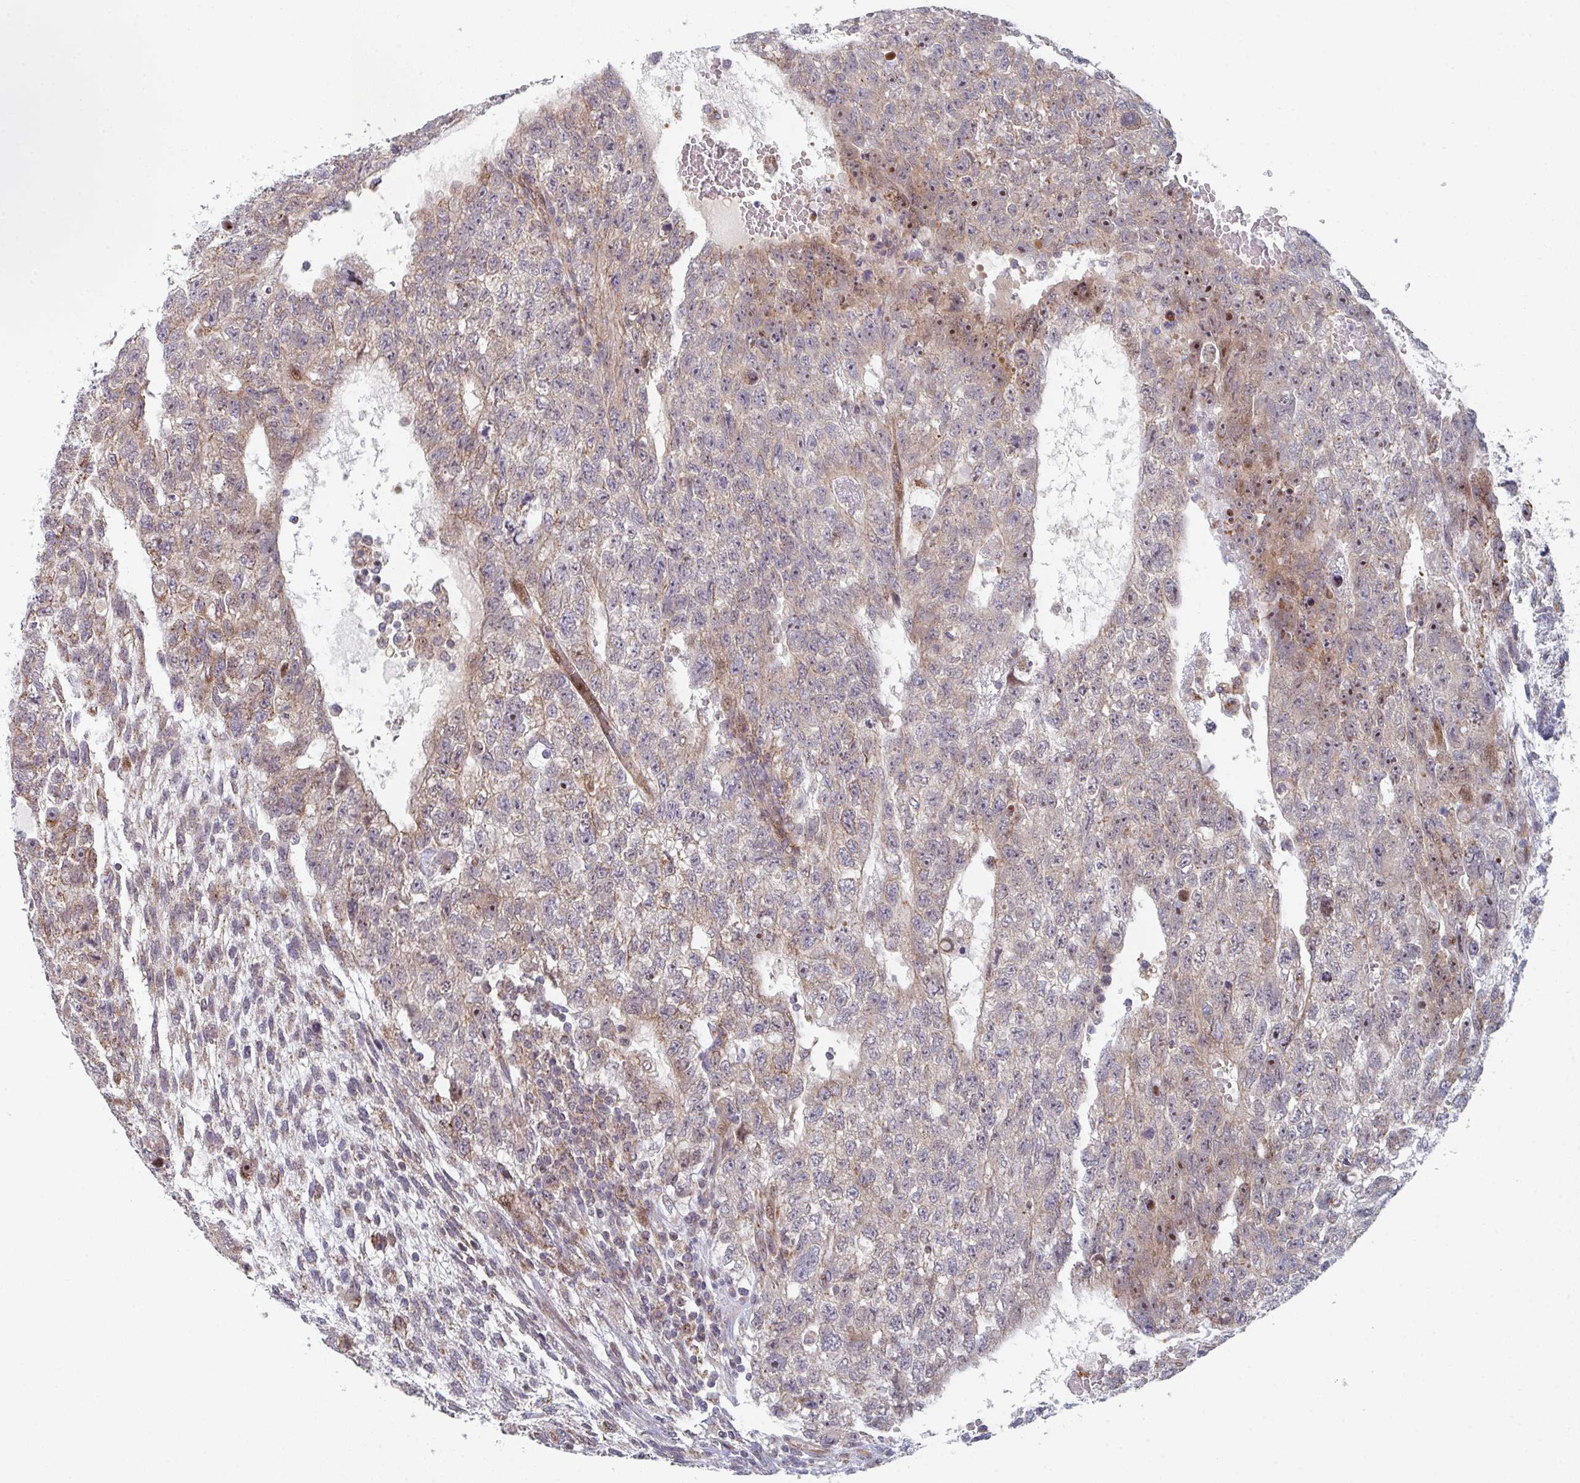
{"staining": {"intensity": "moderate", "quantity": "25%-75%", "location": "cytoplasmic/membranous,nuclear"}, "tissue": "testis cancer", "cell_type": "Tumor cells", "image_type": "cancer", "snomed": [{"axis": "morphology", "description": "Carcinoma, Embryonal, NOS"}, {"axis": "topography", "description": "Testis"}], "caption": "An image of embryonal carcinoma (testis) stained for a protein displays moderate cytoplasmic/membranous and nuclear brown staining in tumor cells. (brown staining indicates protein expression, while blue staining denotes nuclei).", "gene": "ZNF644", "patient": {"sex": "male", "age": 26}}